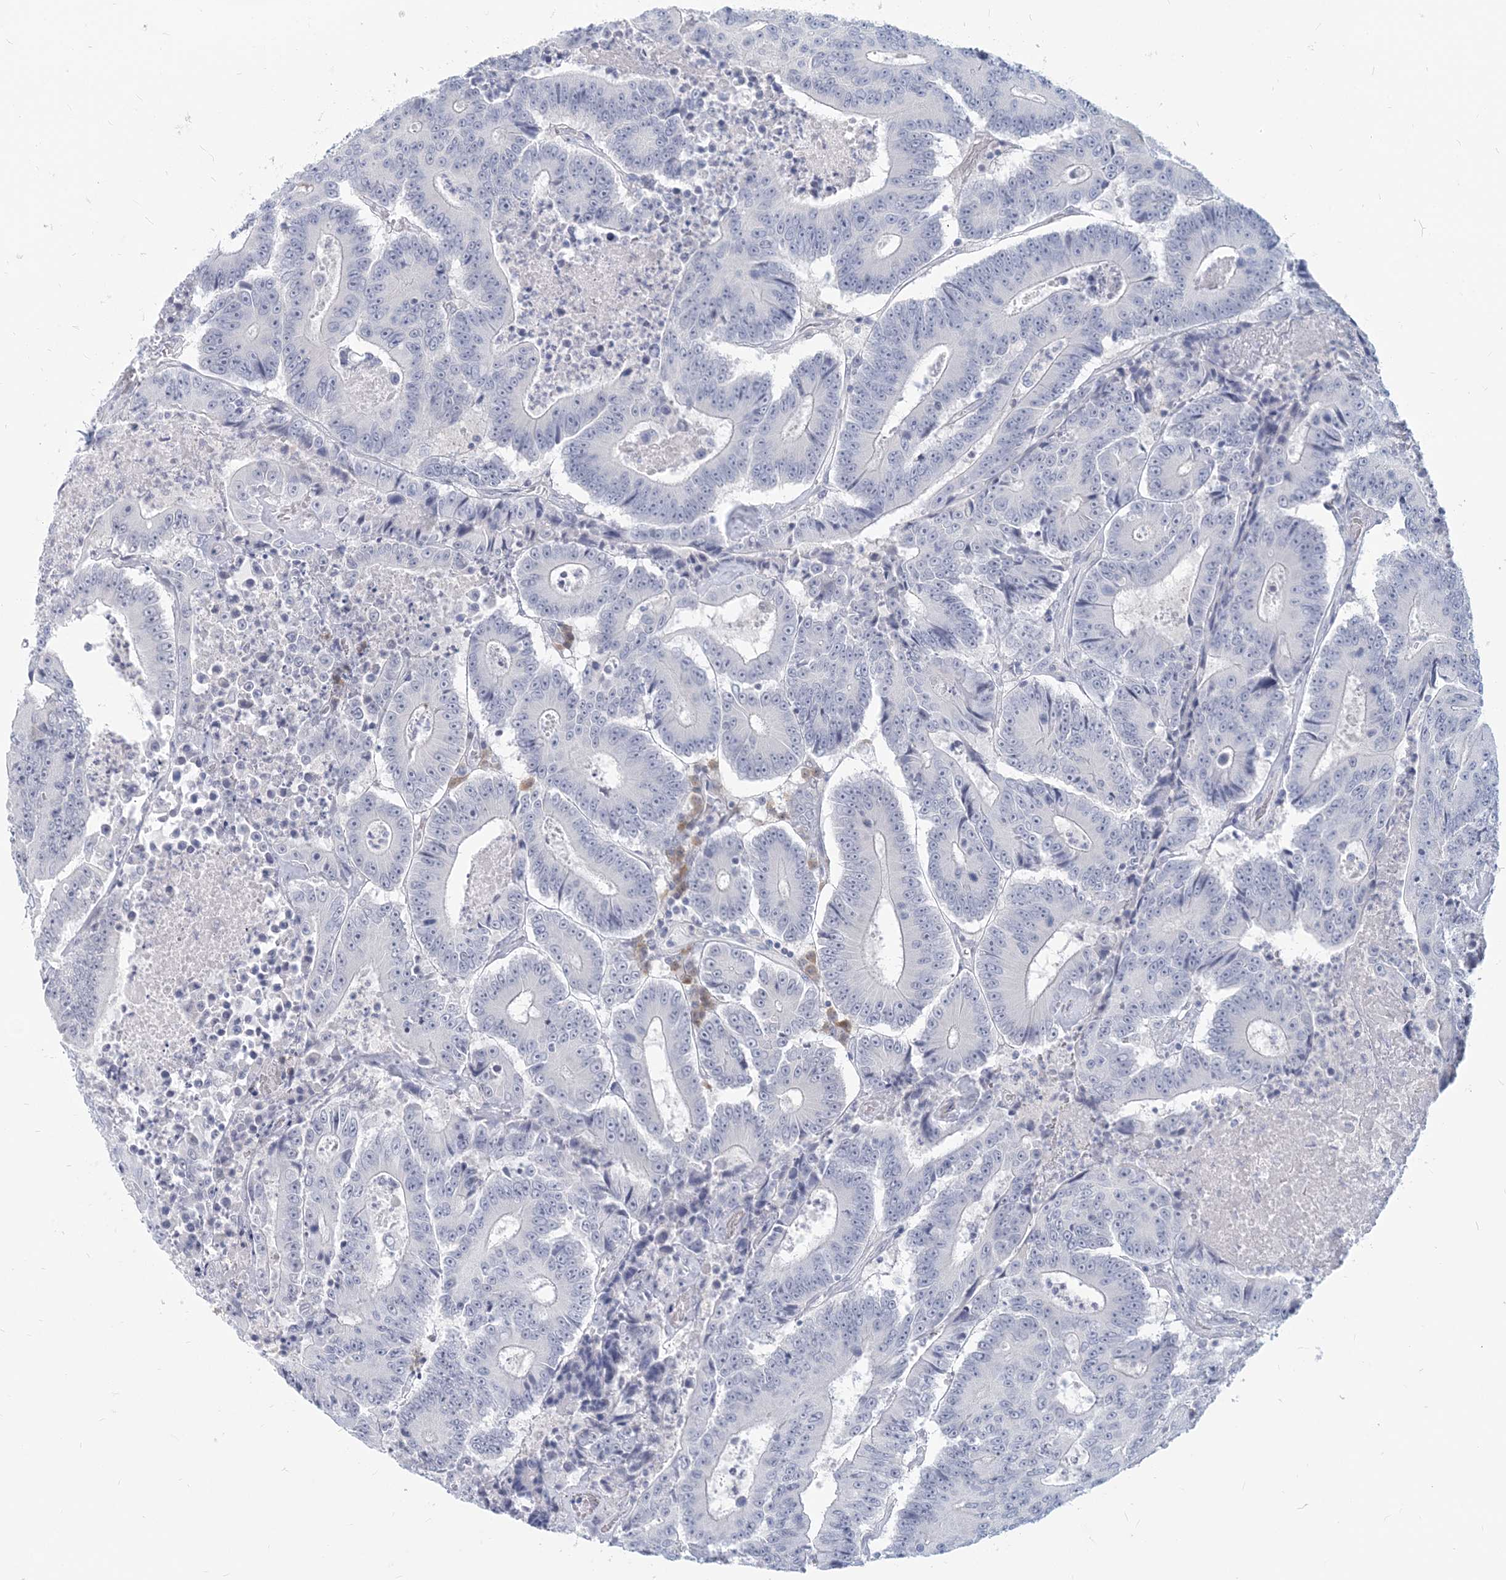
{"staining": {"intensity": "negative", "quantity": "none", "location": "none"}, "tissue": "colorectal cancer", "cell_type": "Tumor cells", "image_type": "cancer", "snomed": [{"axis": "morphology", "description": "Adenocarcinoma, NOS"}, {"axis": "topography", "description": "Colon"}], "caption": "An immunohistochemistry histopathology image of colorectal cancer (adenocarcinoma) is shown. There is no staining in tumor cells of colorectal cancer (adenocarcinoma).", "gene": "GMPPA", "patient": {"sex": "male", "age": 83}}